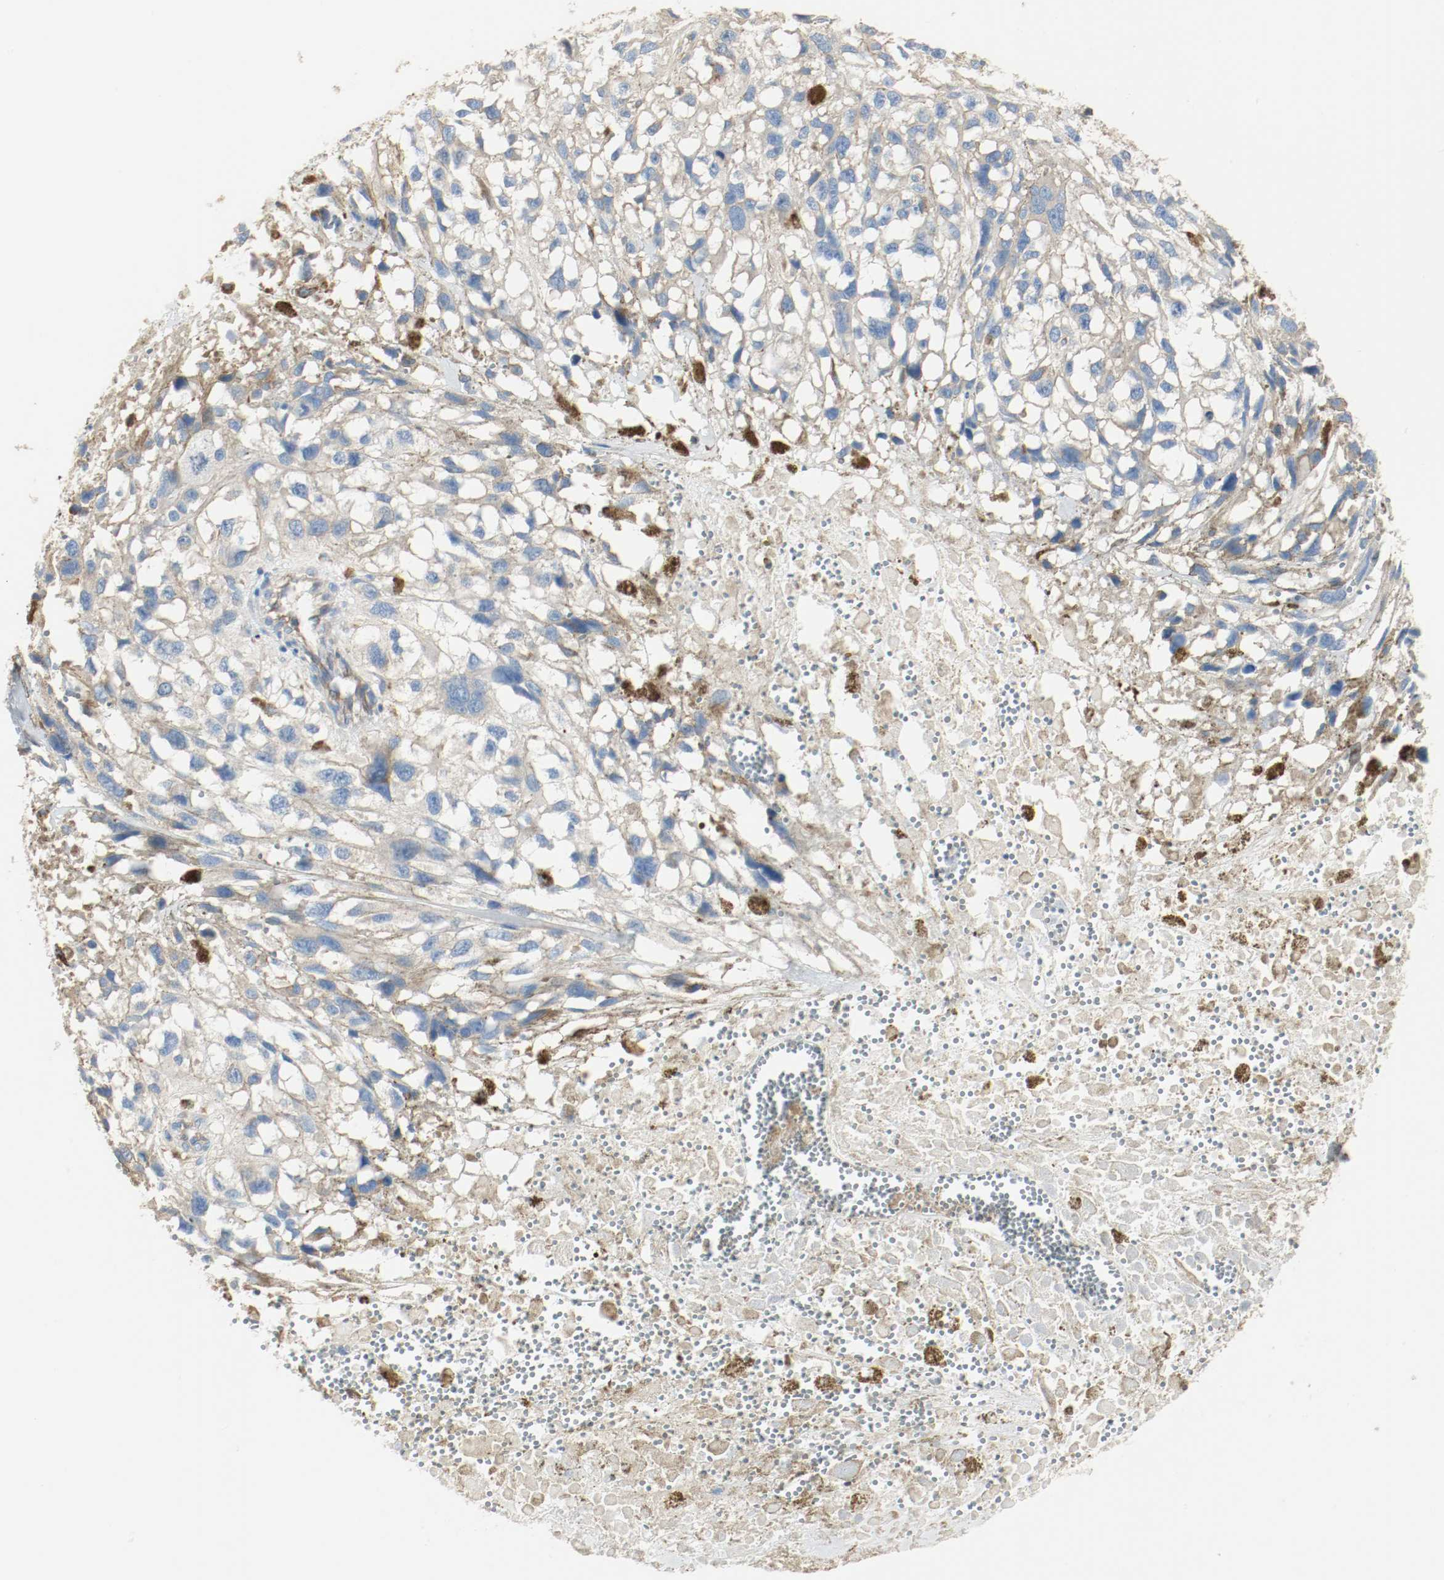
{"staining": {"intensity": "weak", "quantity": "25%-75%", "location": "cytoplasmic/membranous"}, "tissue": "melanoma", "cell_type": "Tumor cells", "image_type": "cancer", "snomed": [{"axis": "morphology", "description": "Malignant melanoma, Metastatic site"}, {"axis": "topography", "description": "Lymph node"}], "caption": "Immunohistochemistry (IHC) photomicrograph of human malignant melanoma (metastatic site) stained for a protein (brown), which demonstrates low levels of weak cytoplasmic/membranous staining in approximately 25%-75% of tumor cells.", "gene": "ARPC1B", "patient": {"sex": "male", "age": 59}}